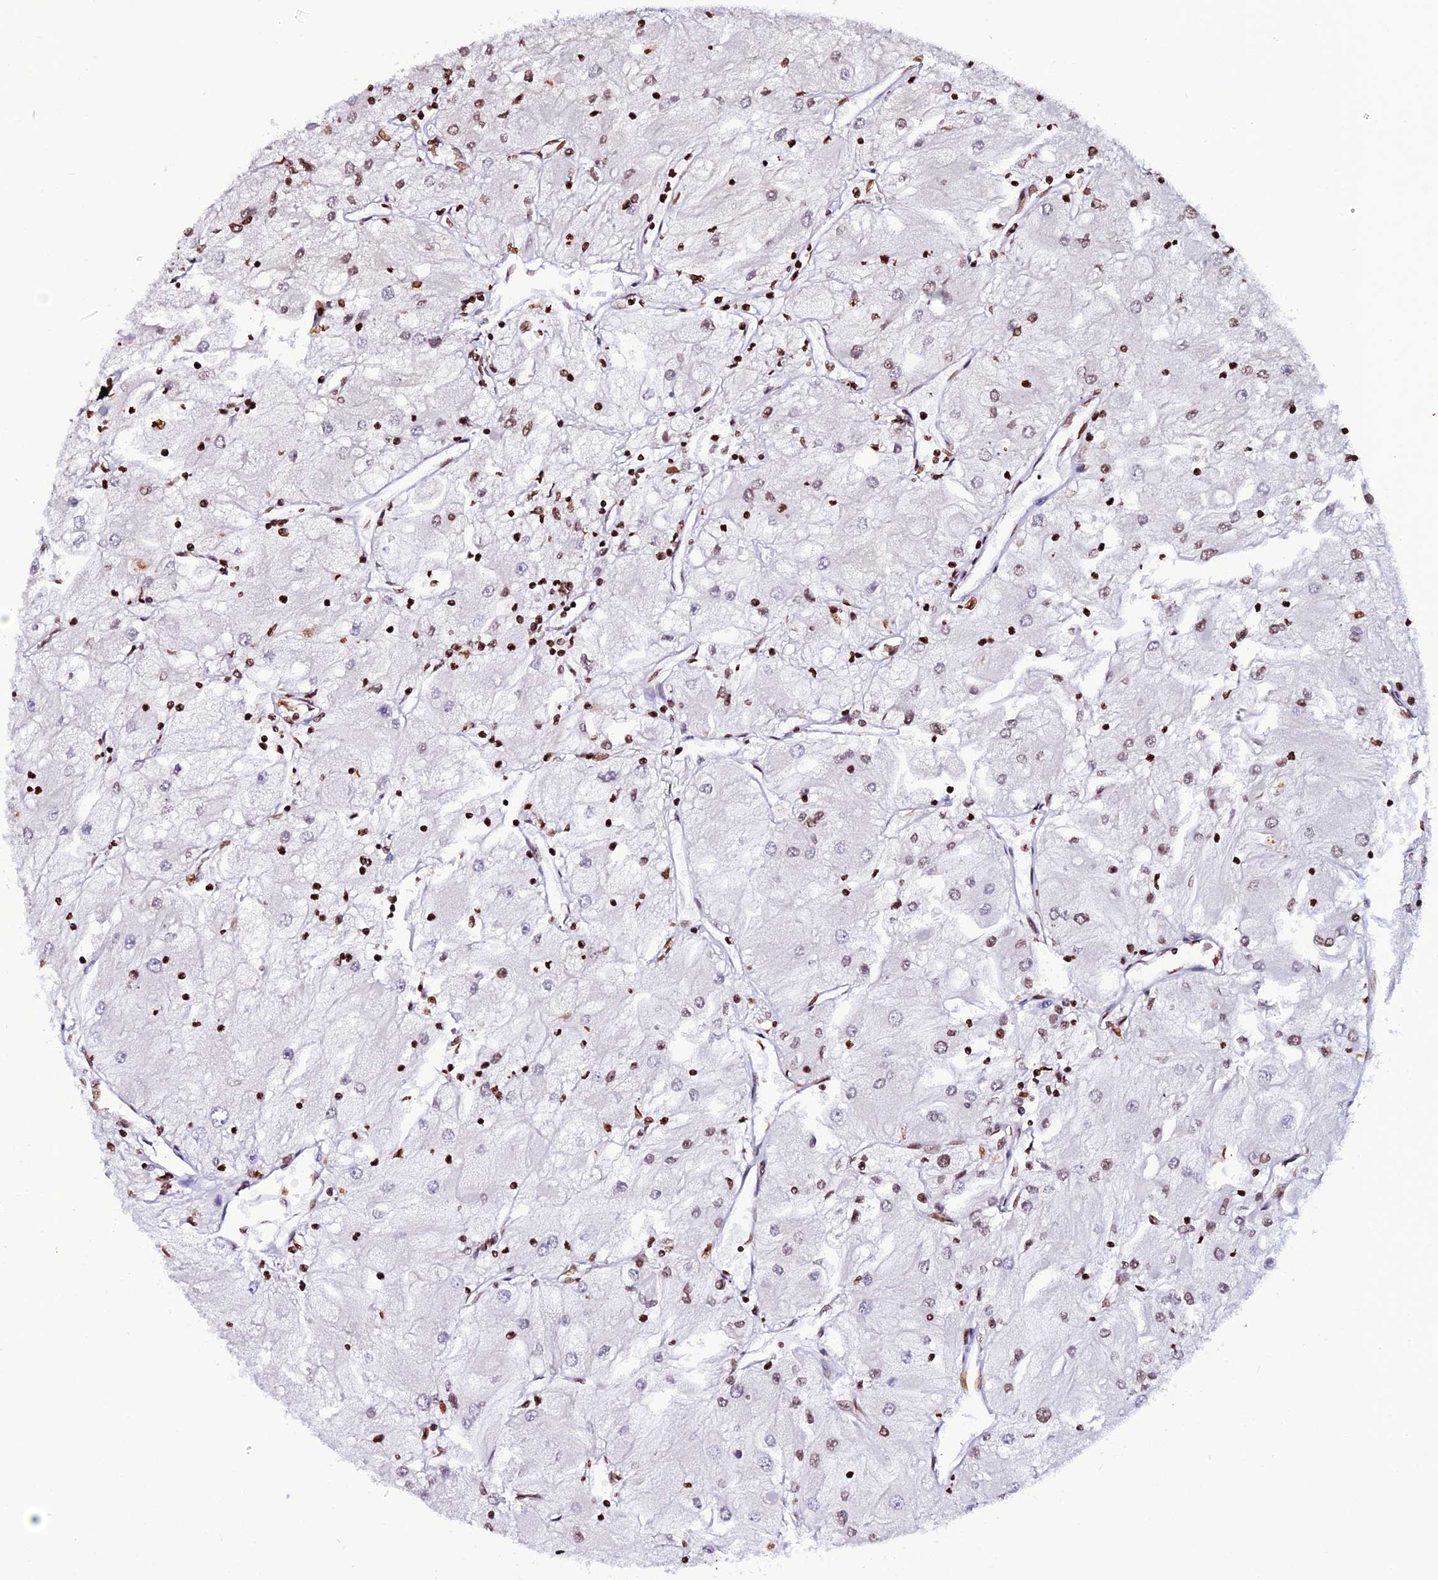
{"staining": {"intensity": "weak", "quantity": "25%-75%", "location": "nuclear"}, "tissue": "renal cancer", "cell_type": "Tumor cells", "image_type": "cancer", "snomed": [{"axis": "morphology", "description": "Adenocarcinoma, NOS"}, {"axis": "topography", "description": "Kidney"}], "caption": "Renal cancer stained with a brown dye shows weak nuclear positive positivity in about 25%-75% of tumor cells.", "gene": "MACROH2A2", "patient": {"sex": "male", "age": 80}}